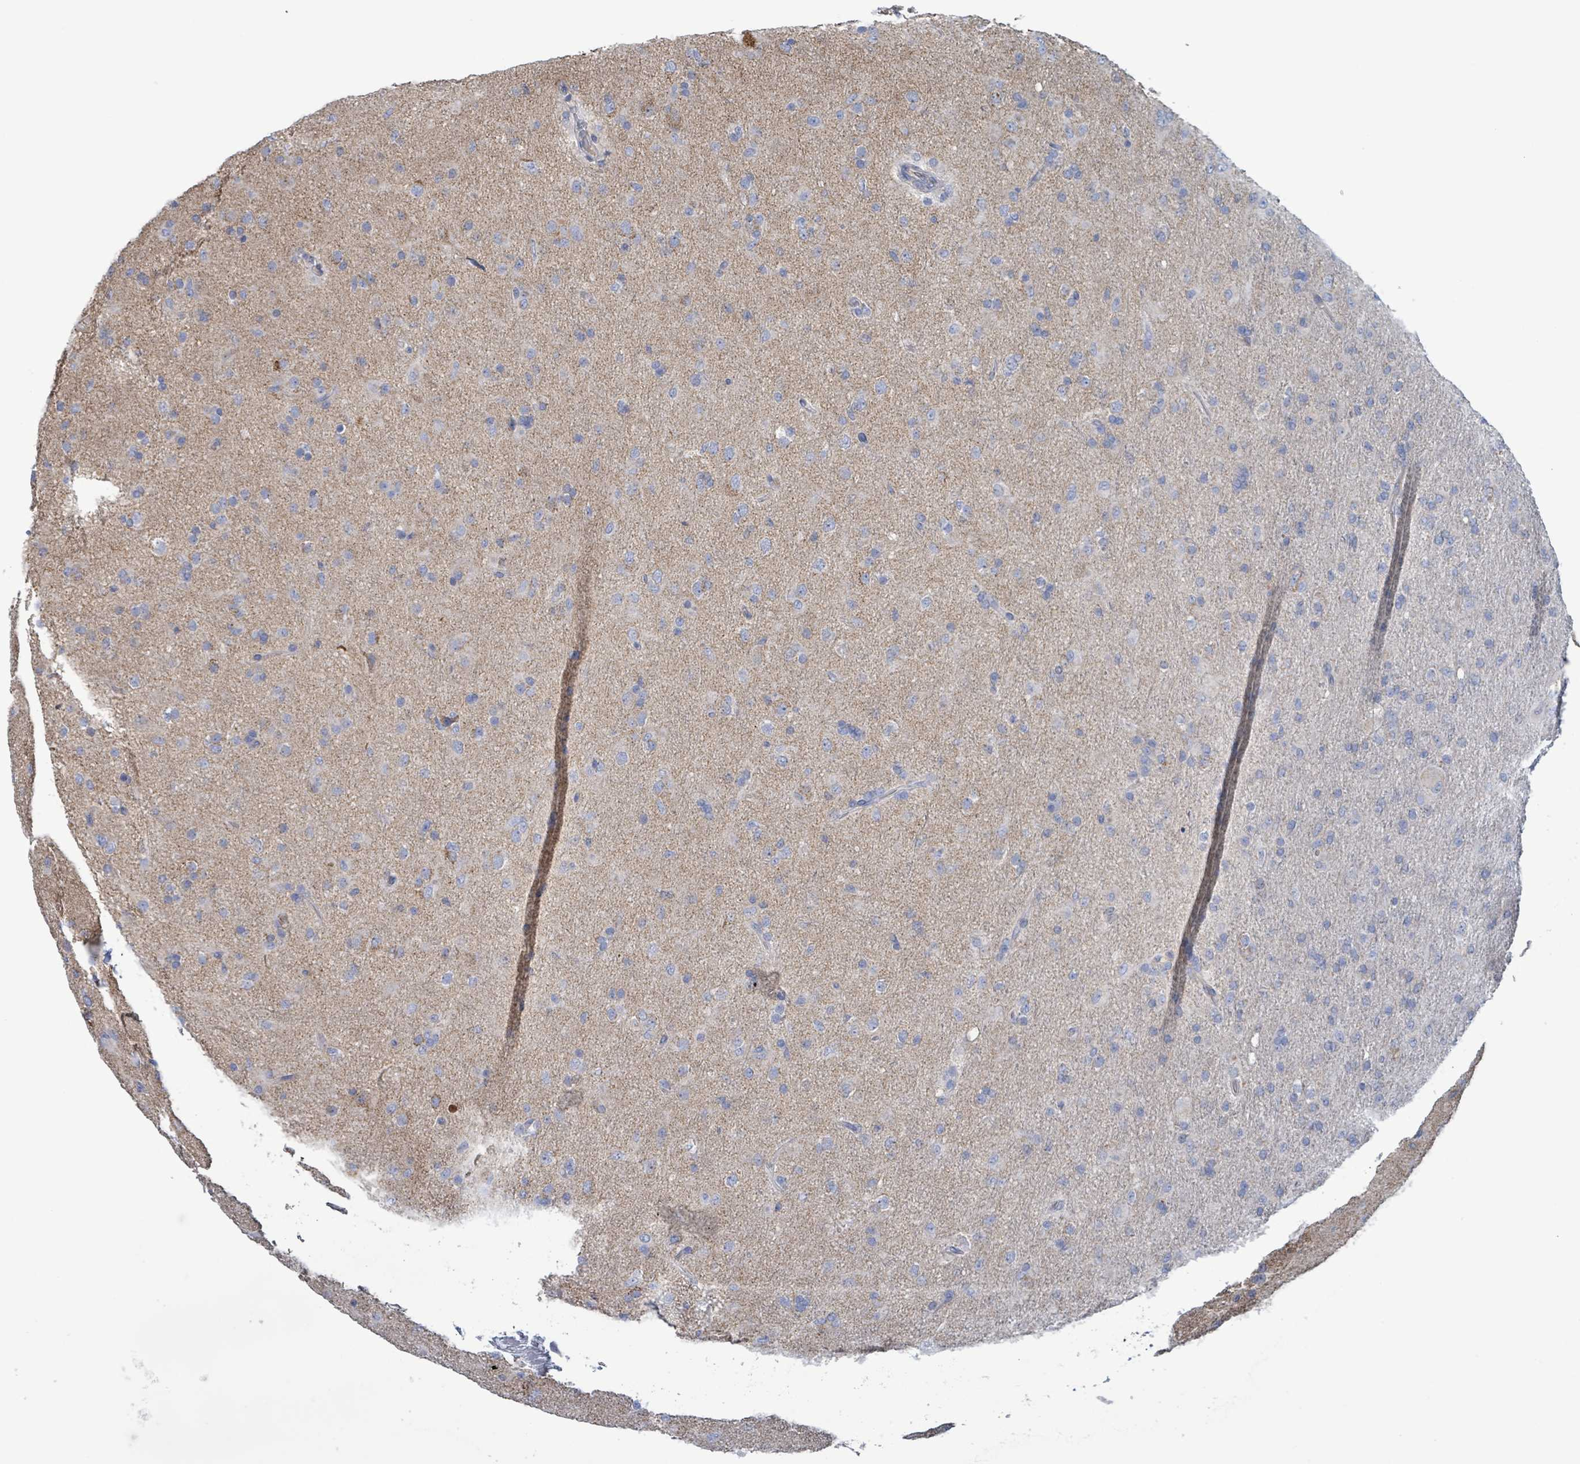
{"staining": {"intensity": "negative", "quantity": "none", "location": "none"}, "tissue": "glioma", "cell_type": "Tumor cells", "image_type": "cancer", "snomed": [{"axis": "morphology", "description": "Glioma, malignant, Low grade"}, {"axis": "topography", "description": "Brain"}], "caption": "A high-resolution image shows IHC staining of glioma, which displays no significant positivity in tumor cells.", "gene": "AKR1C4", "patient": {"sex": "male", "age": 65}}